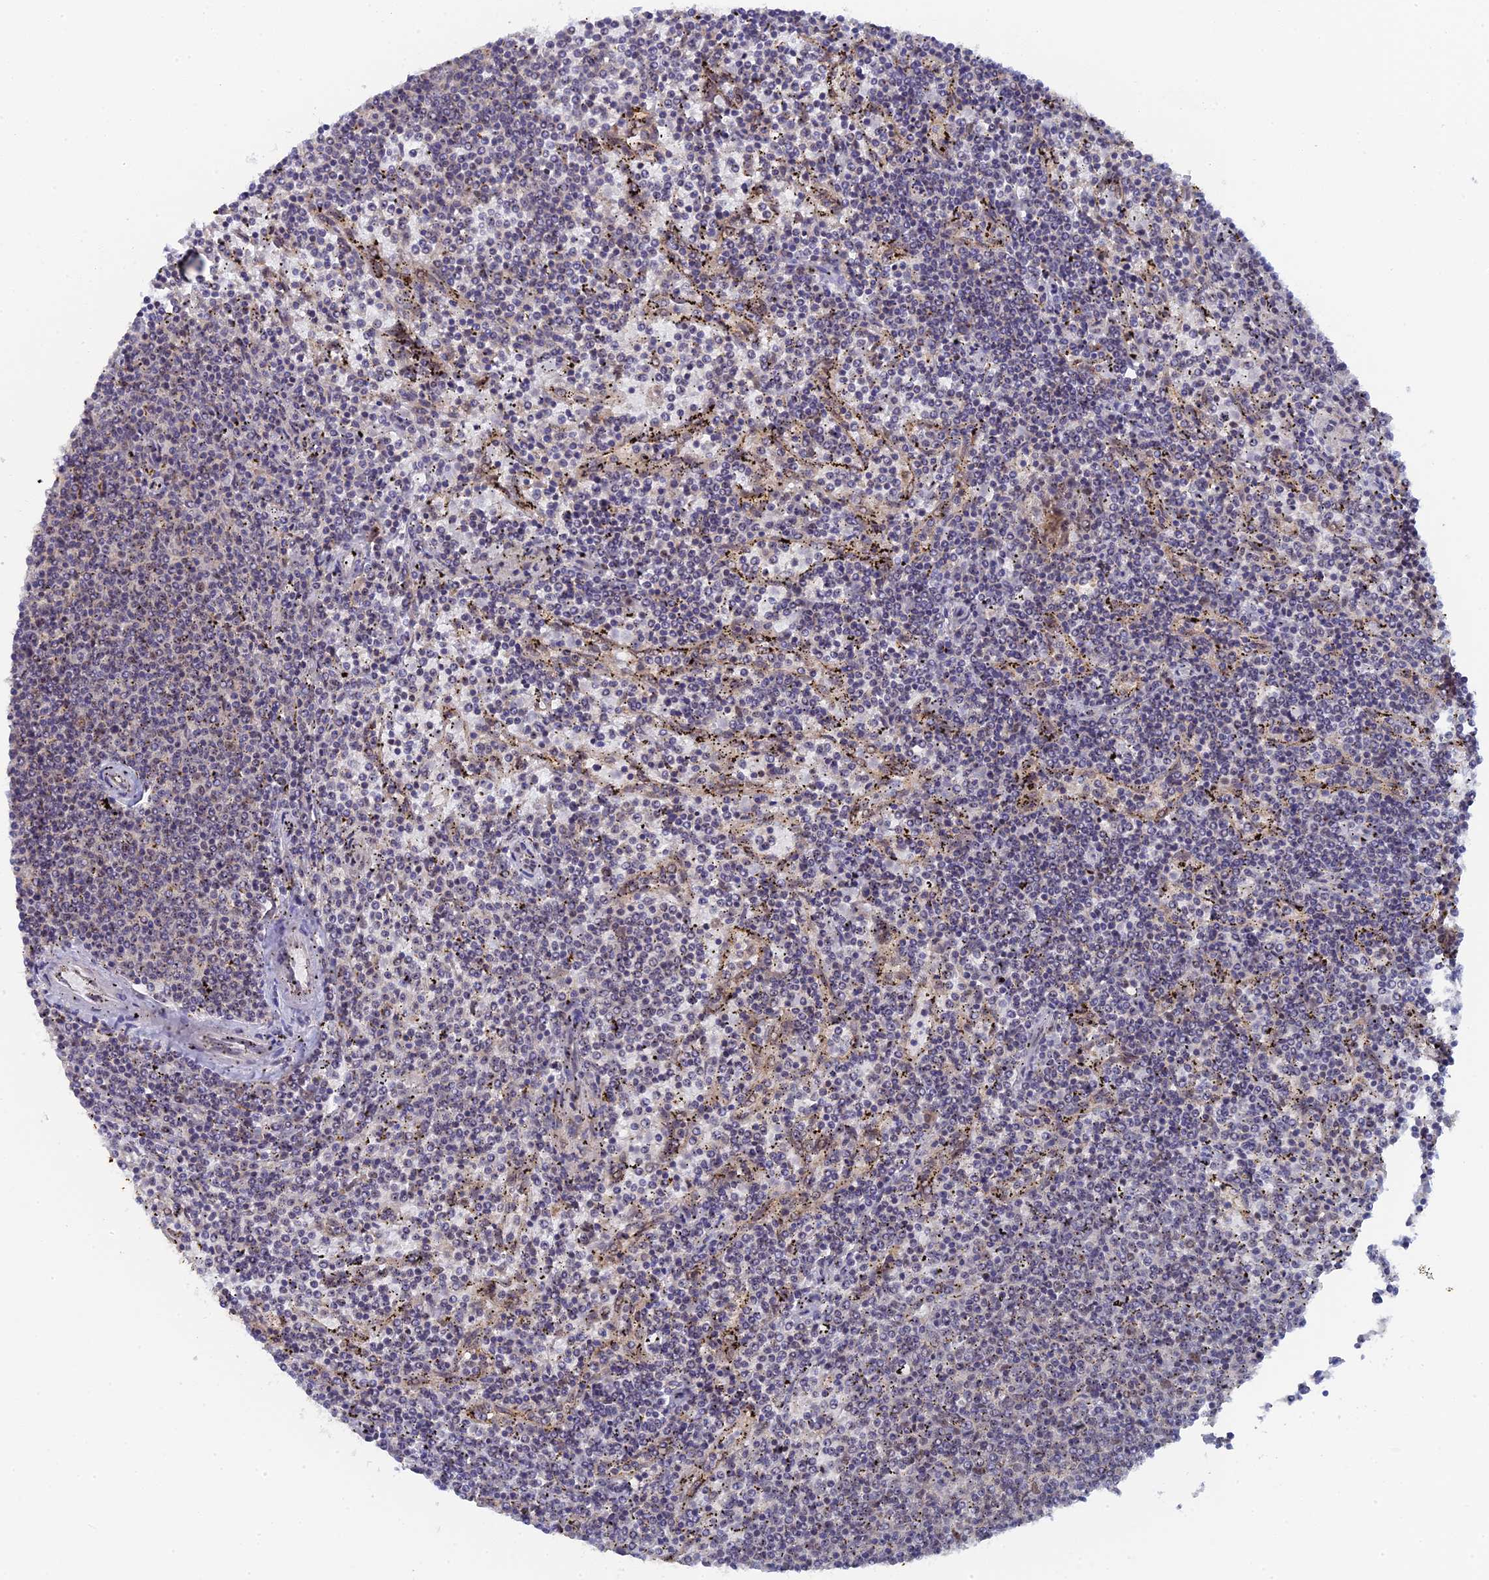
{"staining": {"intensity": "negative", "quantity": "none", "location": "none"}, "tissue": "lymphoma", "cell_type": "Tumor cells", "image_type": "cancer", "snomed": [{"axis": "morphology", "description": "Malignant lymphoma, non-Hodgkin's type, Low grade"}, {"axis": "topography", "description": "Spleen"}], "caption": "A high-resolution micrograph shows IHC staining of lymphoma, which reveals no significant positivity in tumor cells.", "gene": "MIGA2", "patient": {"sex": "female", "age": 50}}